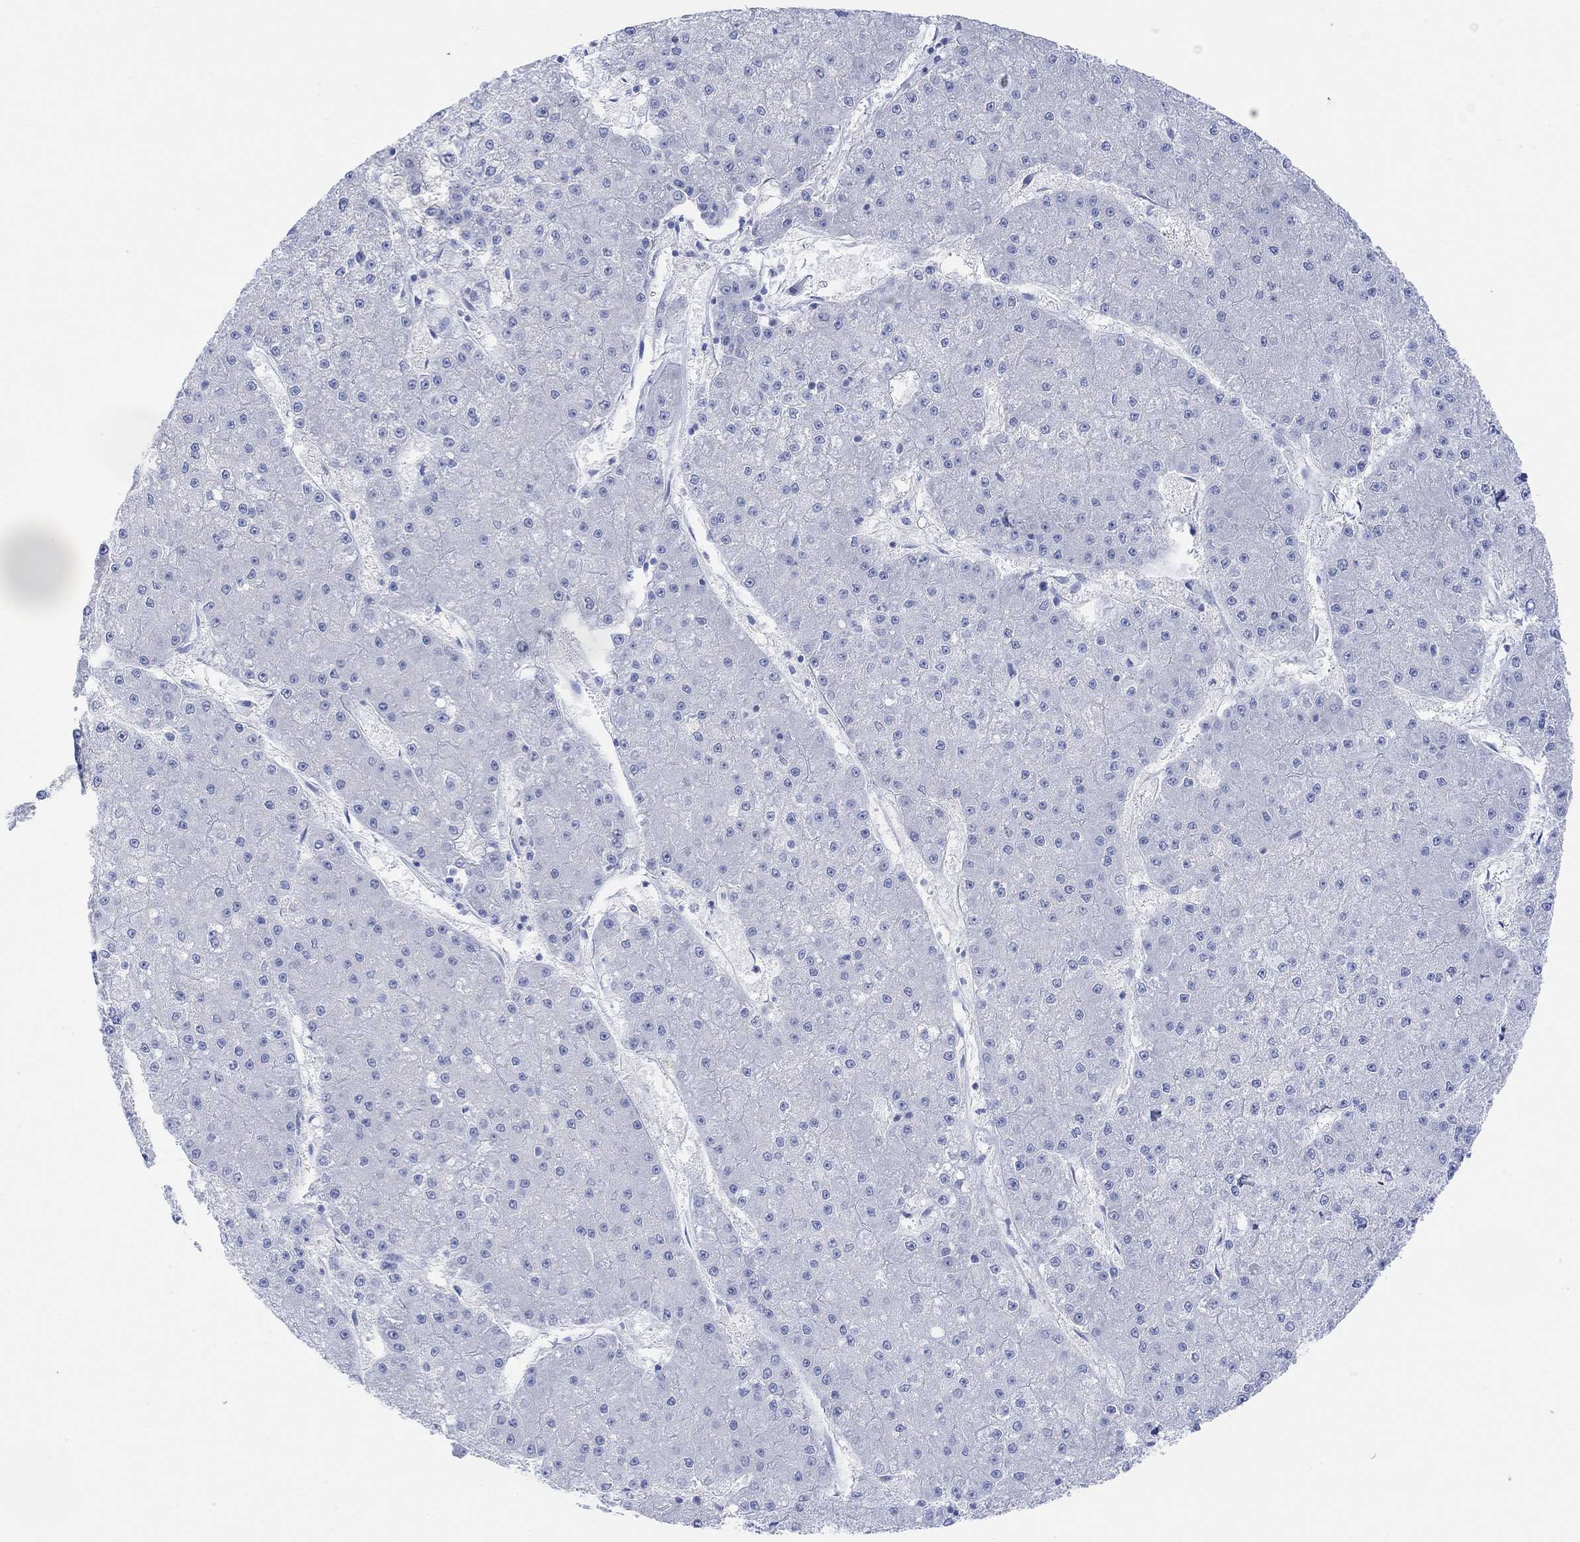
{"staining": {"intensity": "negative", "quantity": "none", "location": "none"}, "tissue": "liver cancer", "cell_type": "Tumor cells", "image_type": "cancer", "snomed": [{"axis": "morphology", "description": "Carcinoma, Hepatocellular, NOS"}, {"axis": "topography", "description": "Liver"}], "caption": "An immunohistochemistry (IHC) micrograph of liver hepatocellular carcinoma is shown. There is no staining in tumor cells of liver hepatocellular carcinoma.", "gene": "GNG13", "patient": {"sex": "male", "age": 73}}